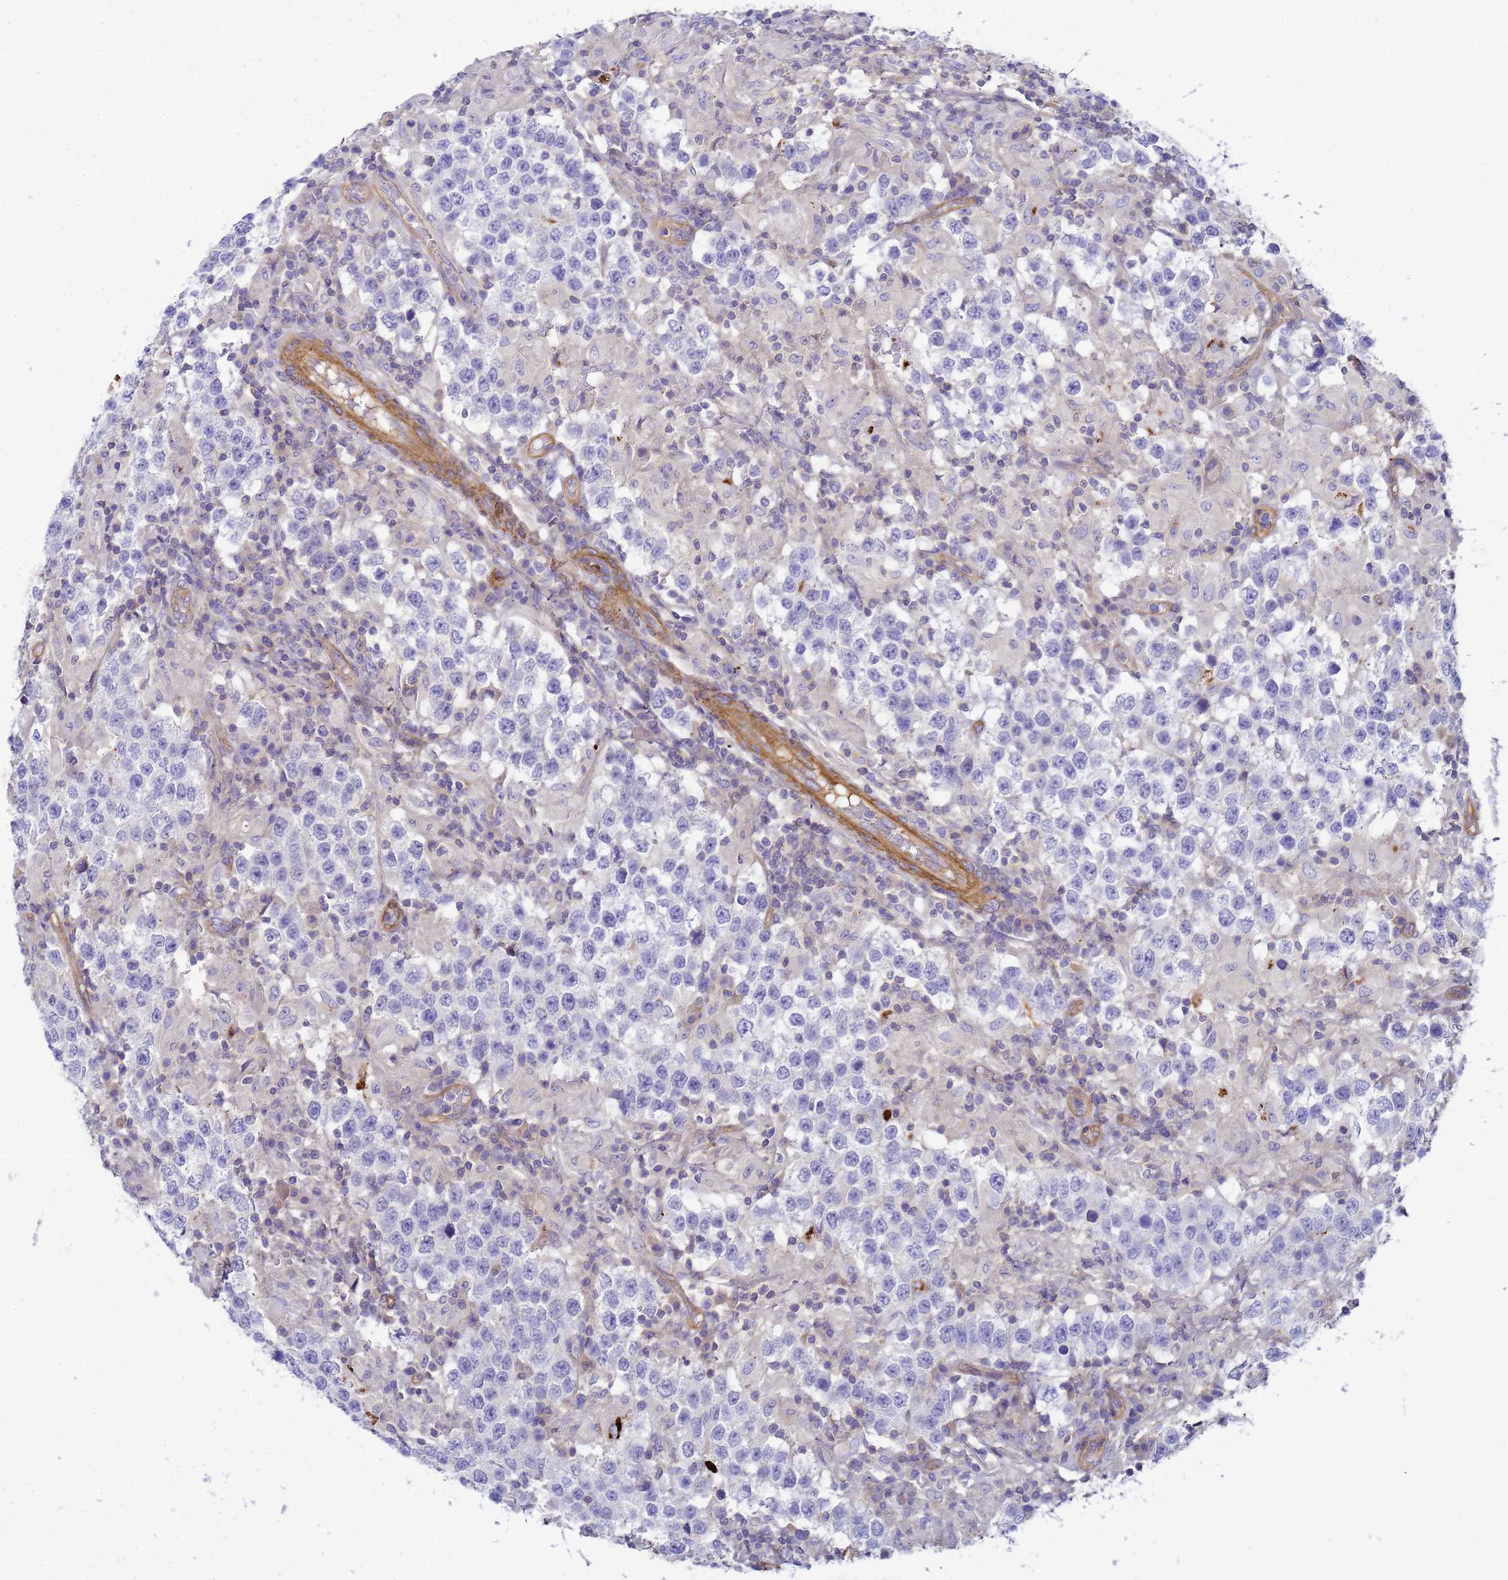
{"staining": {"intensity": "negative", "quantity": "none", "location": "none"}, "tissue": "testis cancer", "cell_type": "Tumor cells", "image_type": "cancer", "snomed": [{"axis": "morphology", "description": "Seminoma, NOS"}, {"axis": "morphology", "description": "Carcinoma, Embryonal, NOS"}, {"axis": "topography", "description": "Testis"}], "caption": "Tumor cells are negative for brown protein staining in testis embryonal carcinoma. Brightfield microscopy of immunohistochemistry stained with DAB (3,3'-diaminobenzidine) (brown) and hematoxylin (blue), captured at high magnification.", "gene": "MYL12A", "patient": {"sex": "male", "age": 41}}